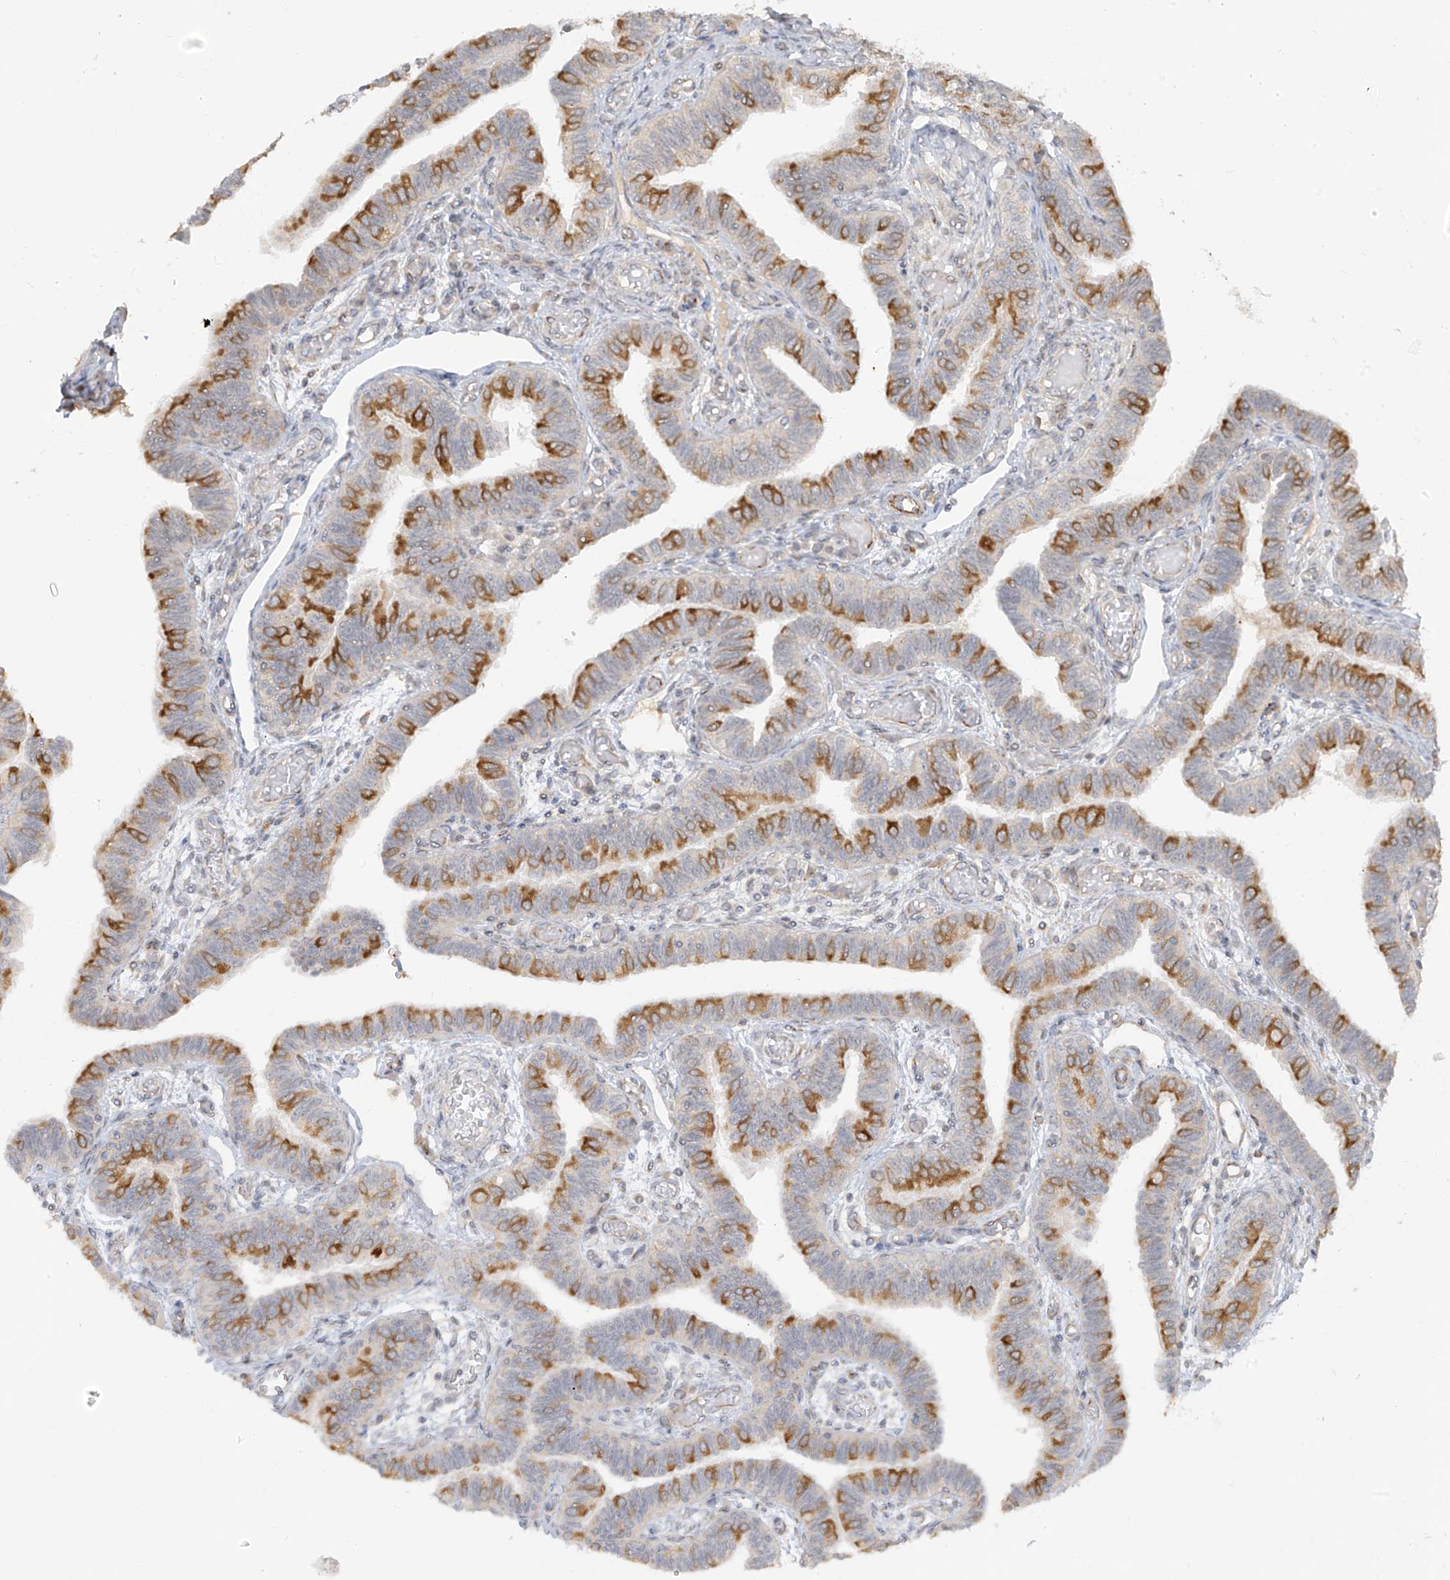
{"staining": {"intensity": "moderate", "quantity": "25%-75%", "location": "cytoplasmic/membranous"}, "tissue": "fallopian tube", "cell_type": "Glandular cells", "image_type": "normal", "snomed": [{"axis": "morphology", "description": "Normal tissue, NOS"}, {"axis": "topography", "description": "Fallopian tube"}], "caption": "Glandular cells reveal medium levels of moderate cytoplasmic/membranous staining in about 25%-75% of cells in benign fallopian tube. The protein of interest is stained brown, and the nuclei are stained in blue (DAB IHC with brightfield microscopy, high magnification).", "gene": "HS6ST2", "patient": {"sex": "female", "age": 39}}